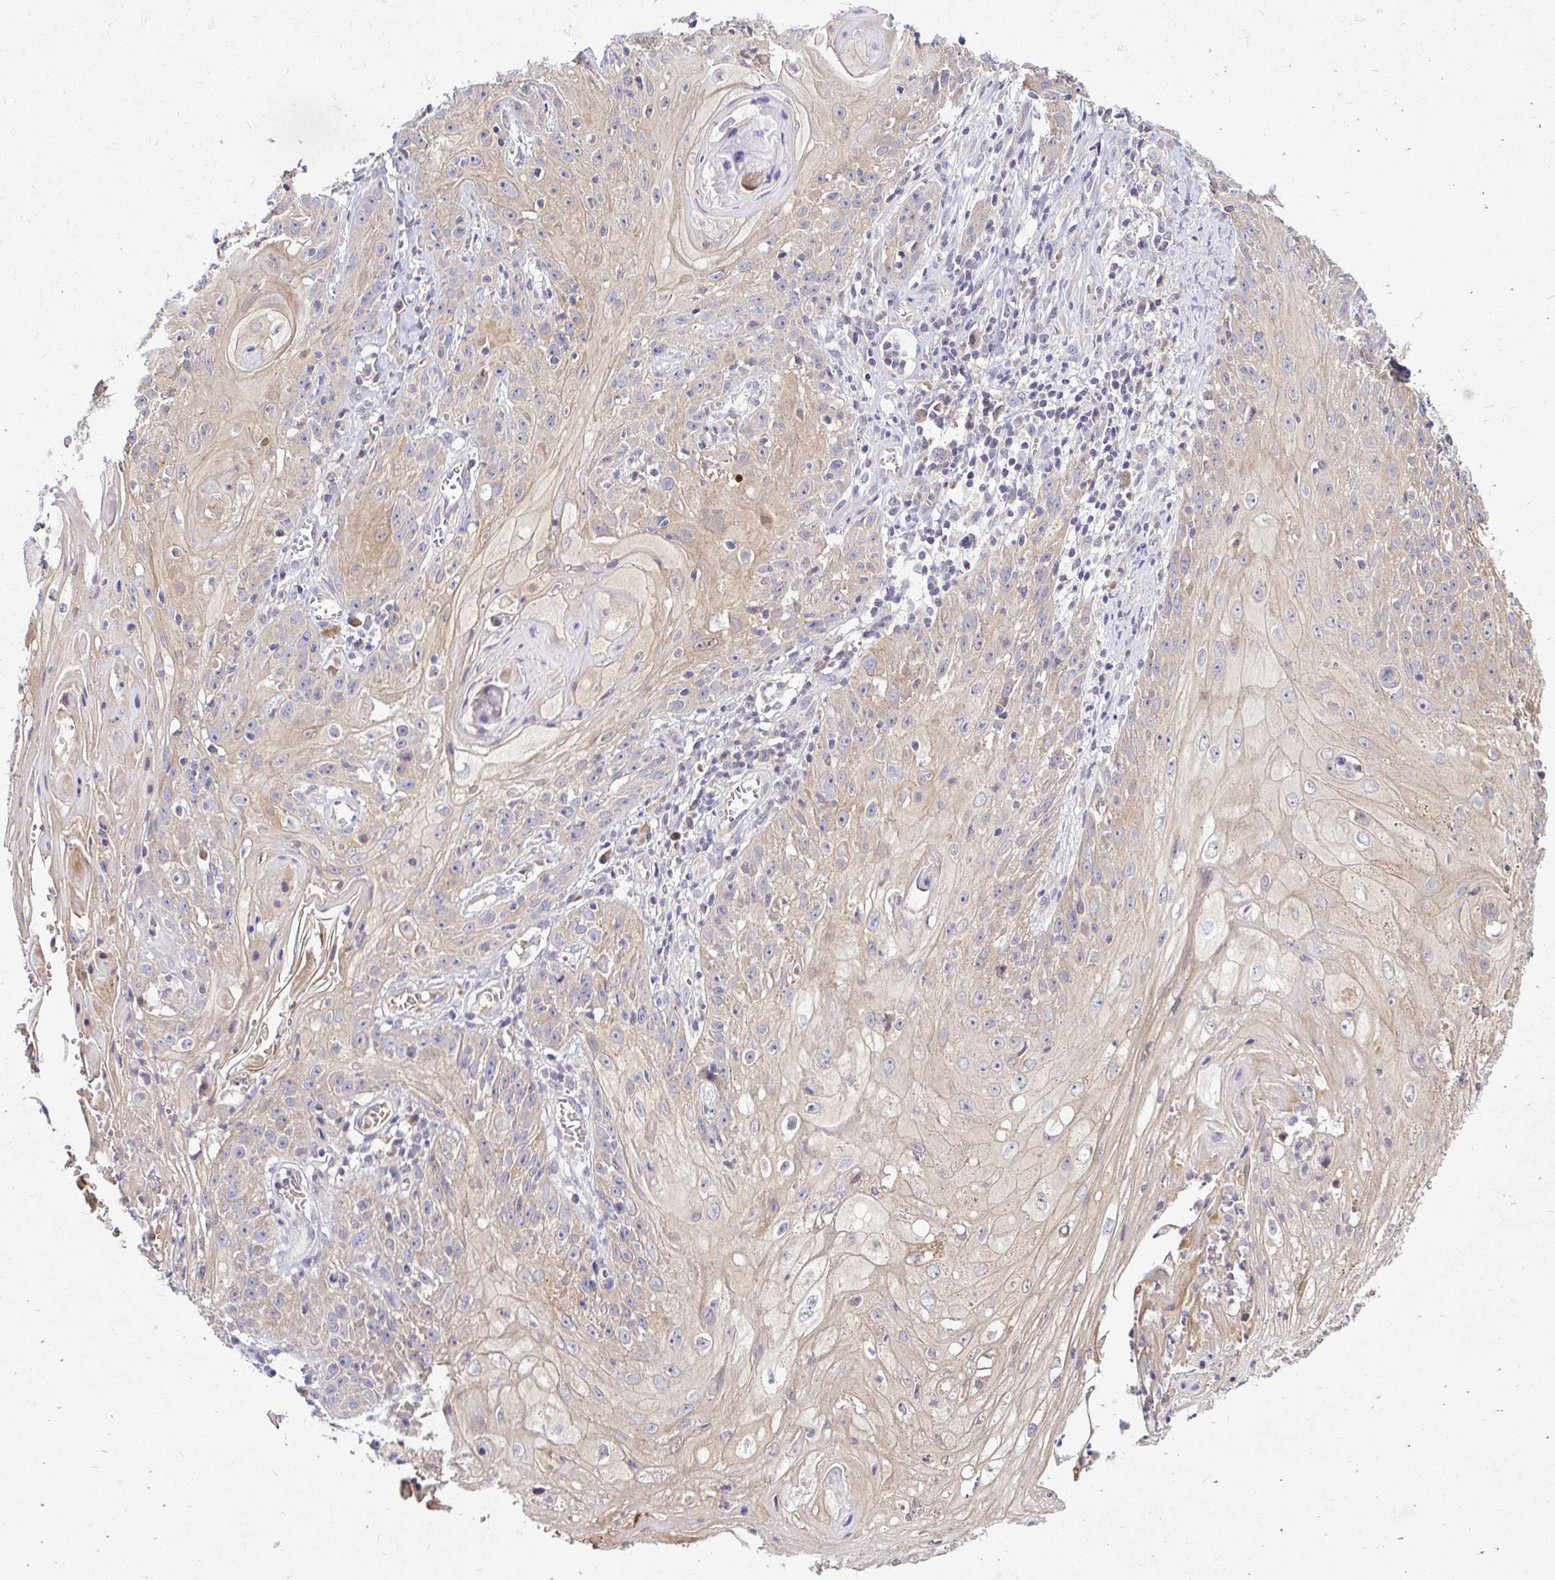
{"staining": {"intensity": "weak", "quantity": ">75%", "location": "cytoplasmic/membranous"}, "tissue": "skin cancer", "cell_type": "Tumor cells", "image_type": "cancer", "snomed": [{"axis": "morphology", "description": "Squamous cell carcinoma, NOS"}, {"axis": "topography", "description": "Skin"}, {"axis": "topography", "description": "Vulva"}], "caption": "DAB (3,3'-diaminobenzidine) immunohistochemical staining of skin cancer (squamous cell carcinoma) demonstrates weak cytoplasmic/membranous protein staining in about >75% of tumor cells.", "gene": "ARHGEF37", "patient": {"sex": "female", "age": 76}}